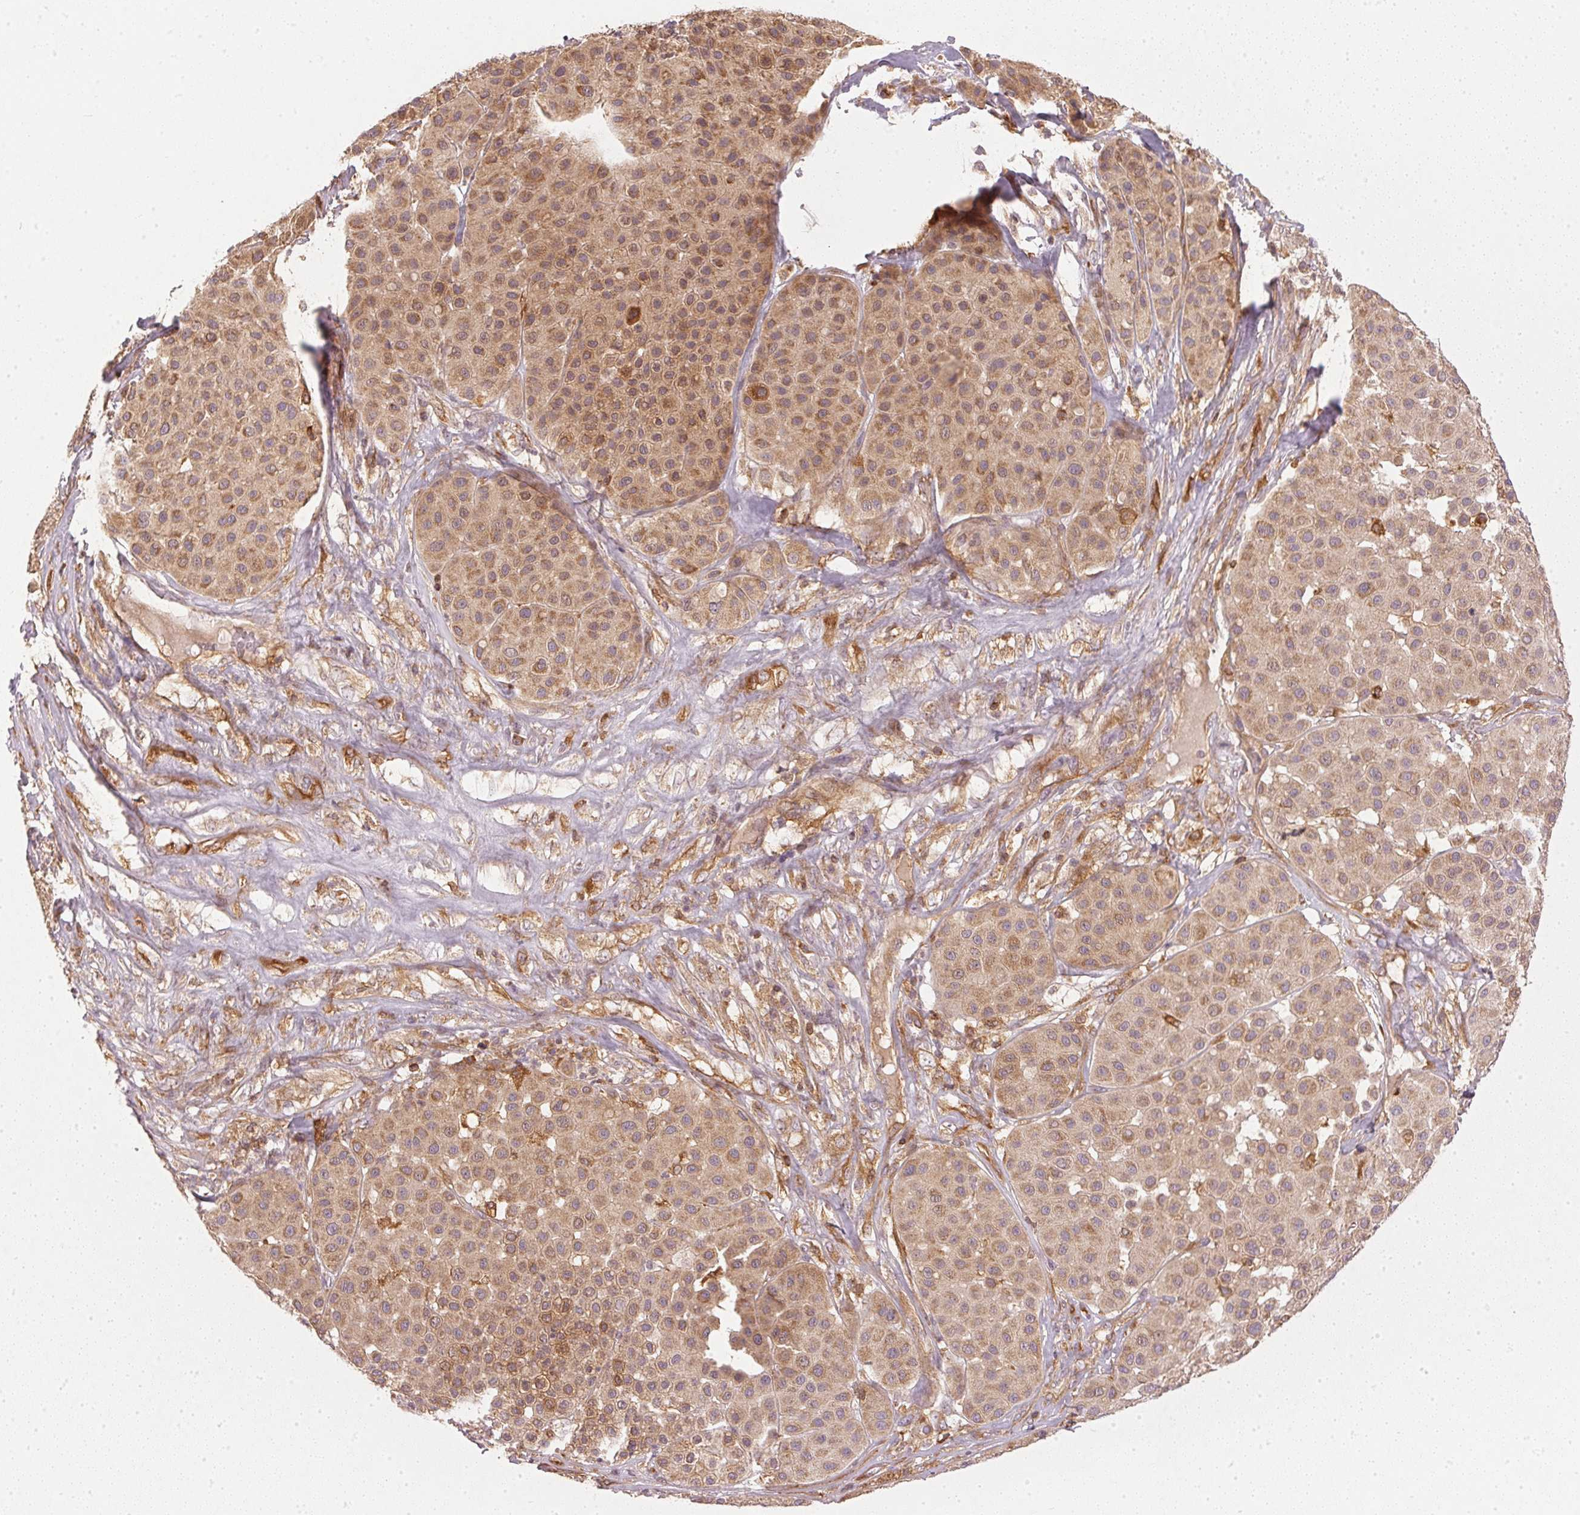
{"staining": {"intensity": "moderate", "quantity": "25%-75%", "location": "cytoplasmic/membranous"}, "tissue": "melanoma", "cell_type": "Tumor cells", "image_type": "cancer", "snomed": [{"axis": "morphology", "description": "Malignant melanoma, Metastatic site"}, {"axis": "topography", "description": "Smooth muscle"}], "caption": "This micrograph reveals IHC staining of human malignant melanoma (metastatic site), with medium moderate cytoplasmic/membranous expression in about 25%-75% of tumor cells.", "gene": "NADK2", "patient": {"sex": "male", "age": 41}}